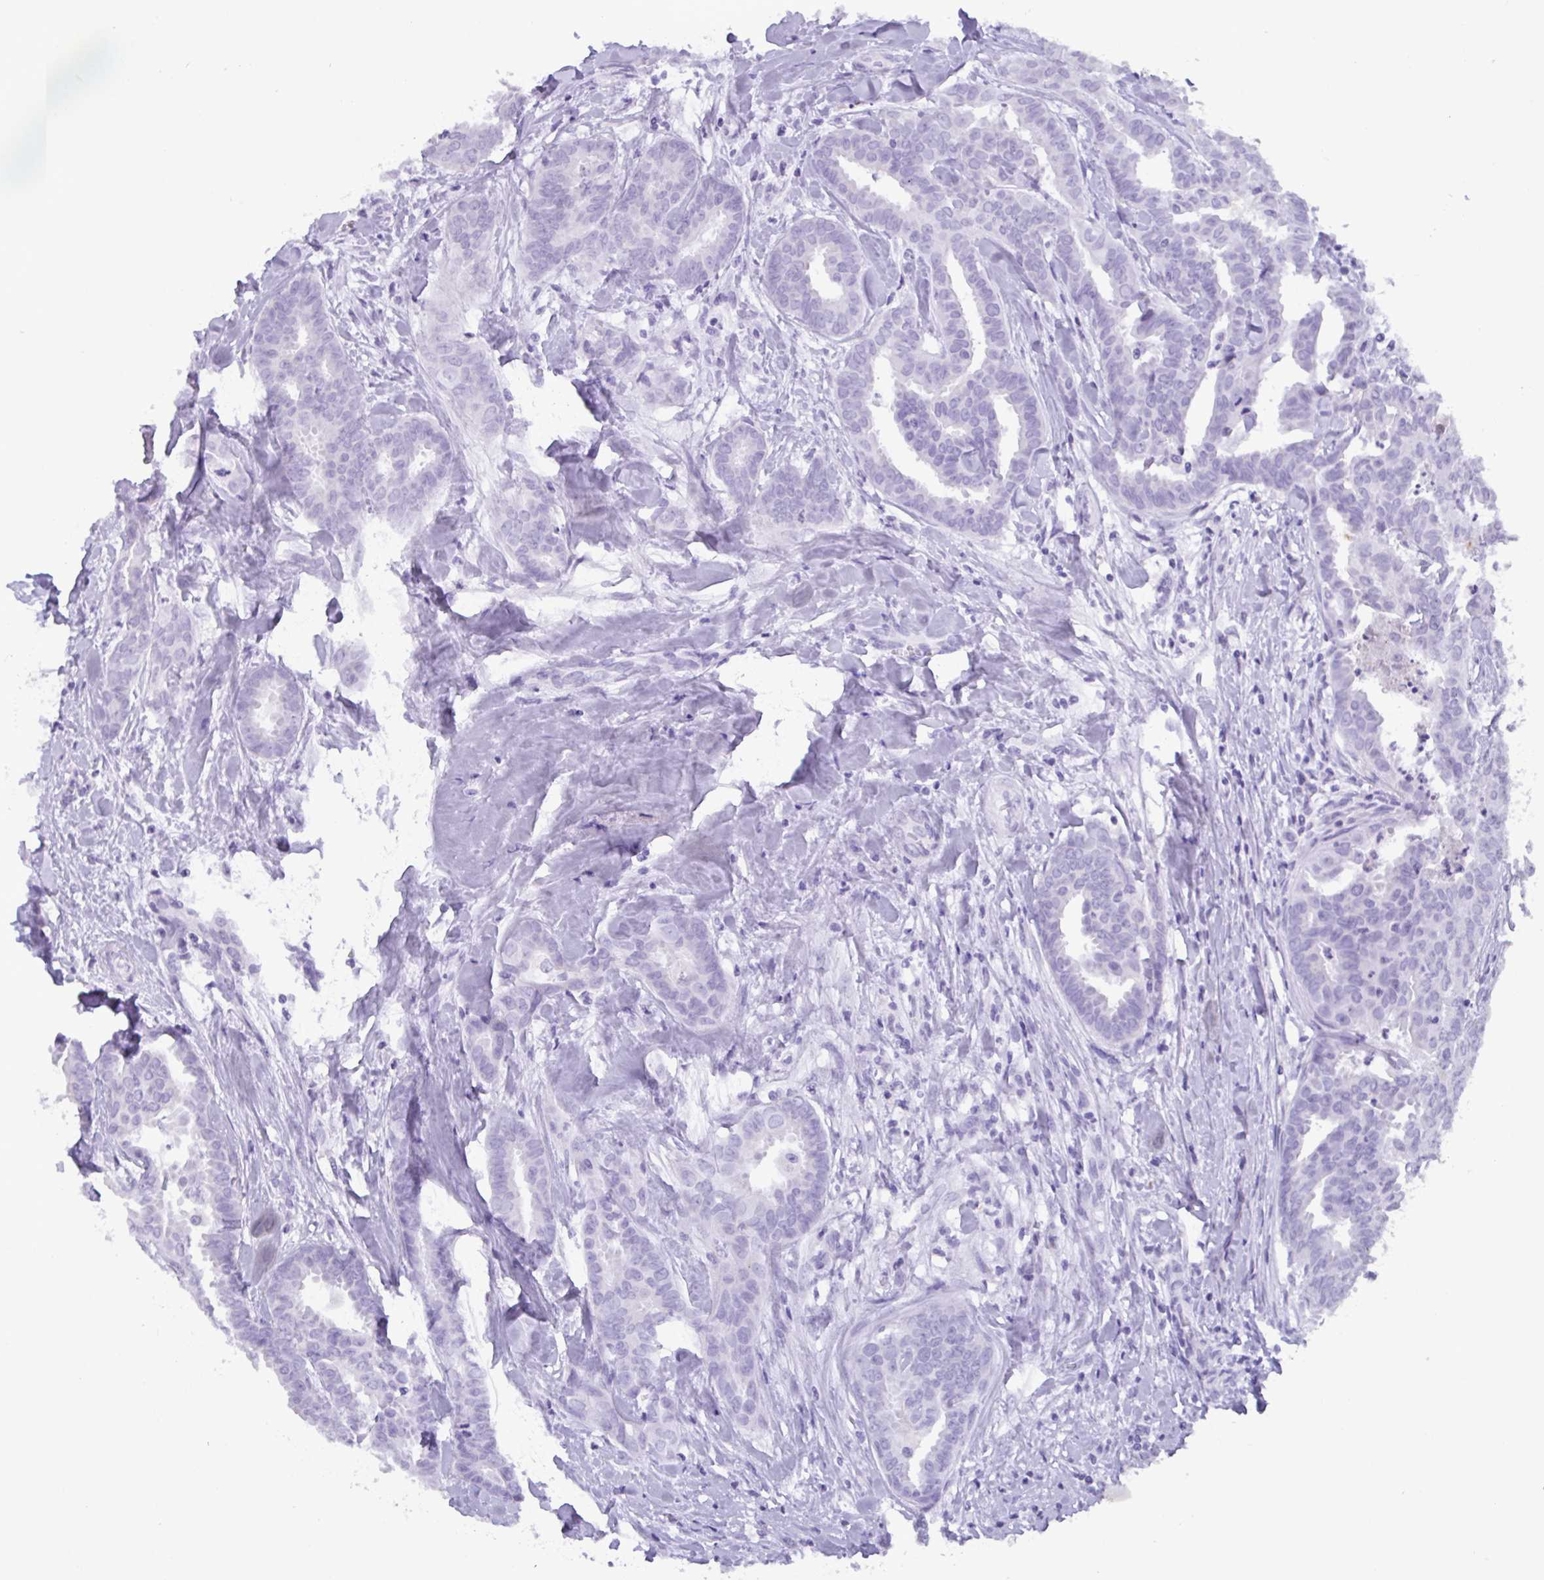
{"staining": {"intensity": "negative", "quantity": "none", "location": "none"}, "tissue": "breast cancer", "cell_type": "Tumor cells", "image_type": "cancer", "snomed": [{"axis": "morphology", "description": "Duct carcinoma"}, {"axis": "topography", "description": "Breast"}], "caption": "This image is of breast intraductal carcinoma stained with immunohistochemistry to label a protein in brown with the nuclei are counter-stained blue. There is no expression in tumor cells.", "gene": "C4orf33", "patient": {"sex": "female", "age": 45}}